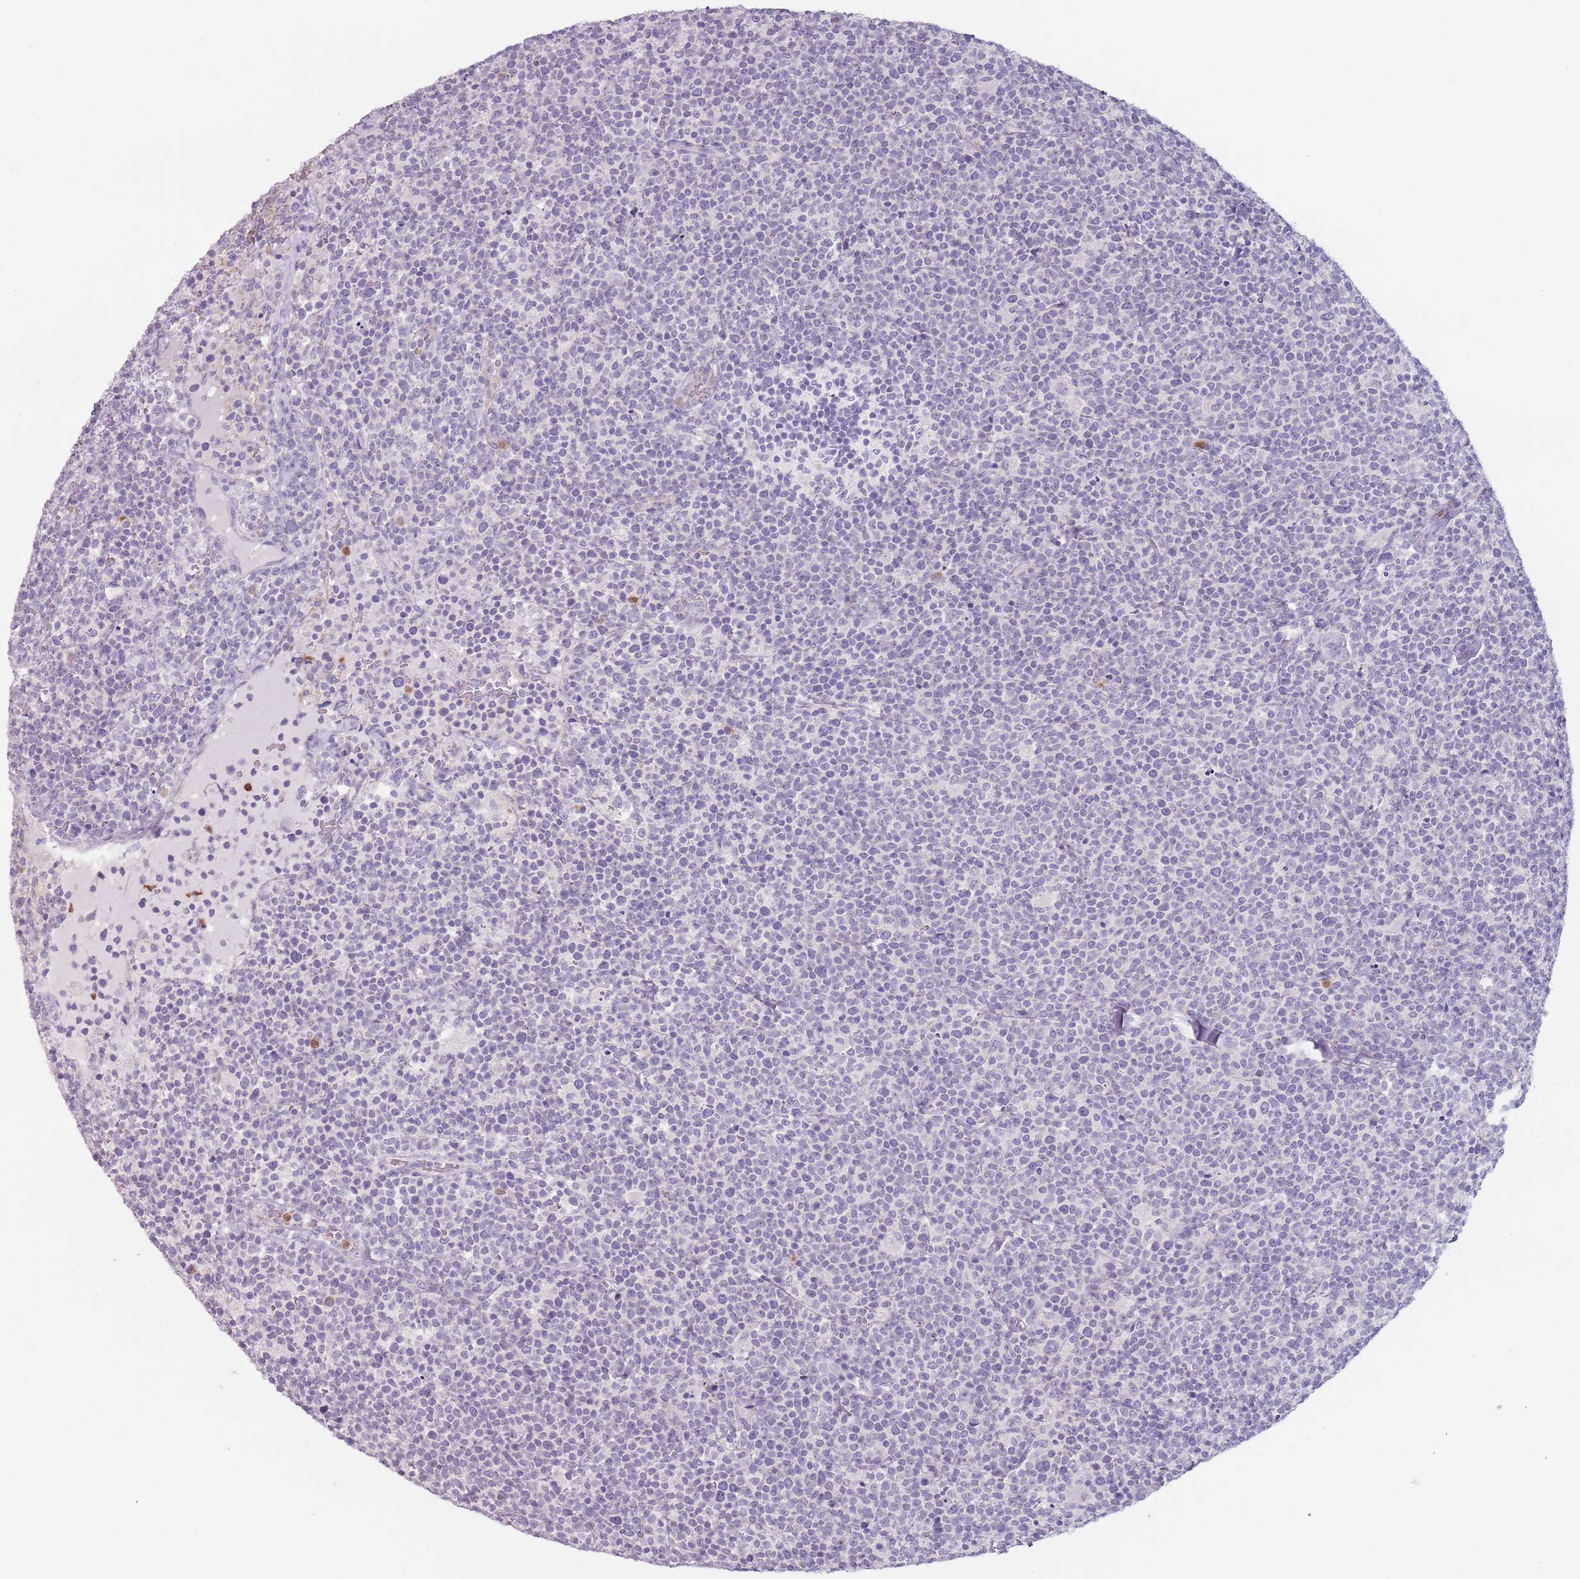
{"staining": {"intensity": "negative", "quantity": "none", "location": "none"}, "tissue": "lymphoma", "cell_type": "Tumor cells", "image_type": "cancer", "snomed": [{"axis": "morphology", "description": "Malignant lymphoma, non-Hodgkin's type, High grade"}, {"axis": "topography", "description": "Lymph node"}], "caption": "There is no significant expression in tumor cells of lymphoma. Brightfield microscopy of IHC stained with DAB (3,3'-diaminobenzidine) (brown) and hematoxylin (blue), captured at high magnification.", "gene": "ZNF584", "patient": {"sex": "male", "age": 61}}